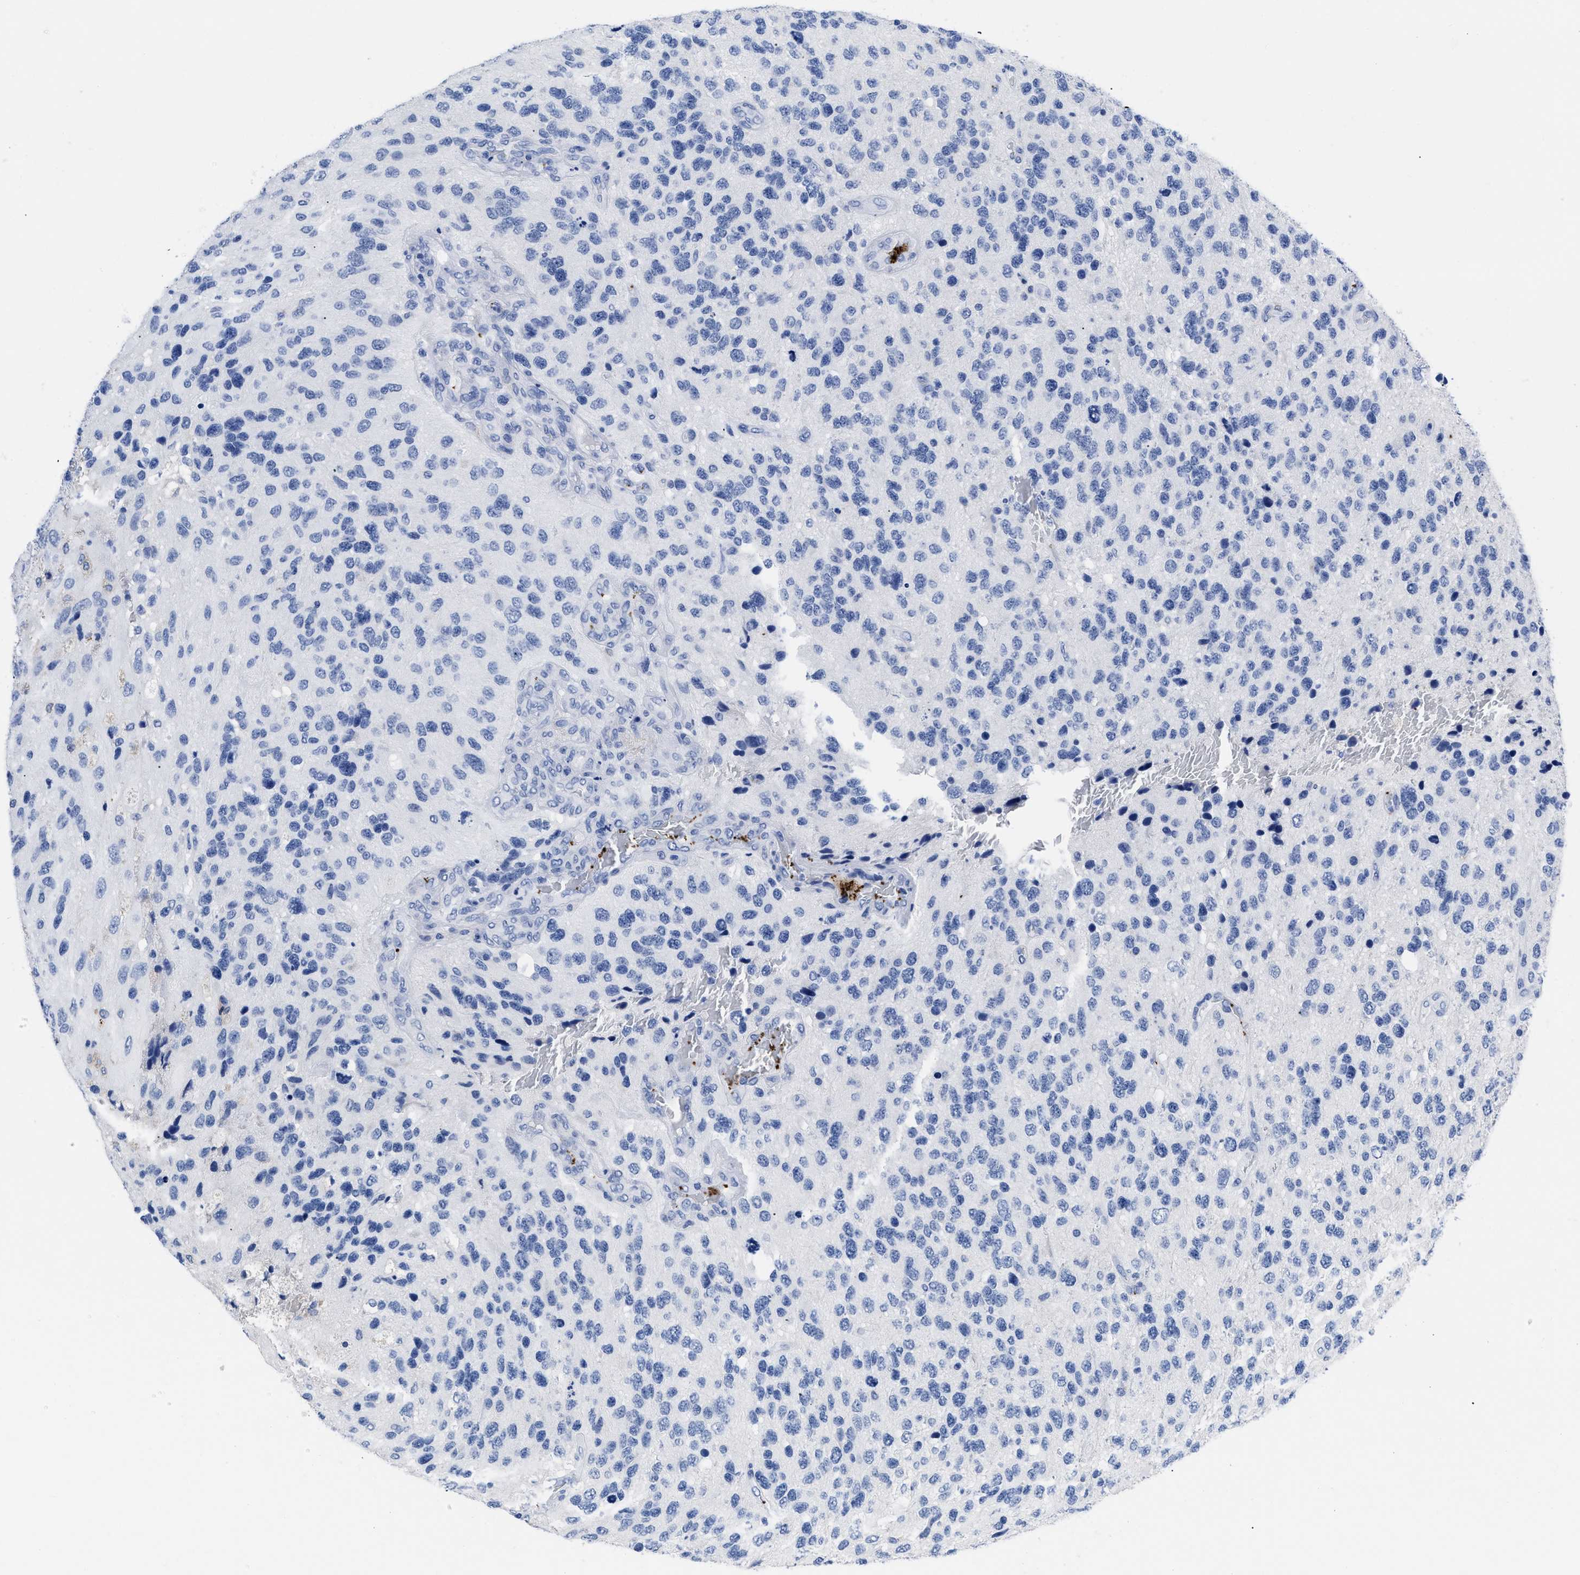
{"staining": {"intensity": "negative", "quantity": "none", "location": "none"}, "tissue": "glioma", "cell_type": "Tumor cells", "image_type": "cancer", "snomed": [{"axis": "morphology", "description": "Glioma, malignant, High grade"}, {"axis": "topography", "description": "Brain"}], "caption": "Glioma stained for a protein using immunohistochemistry (IHC) shows no expression tumor cells.", "gene": "TREML1", "patient": {"sex": "female", "age": 58}}